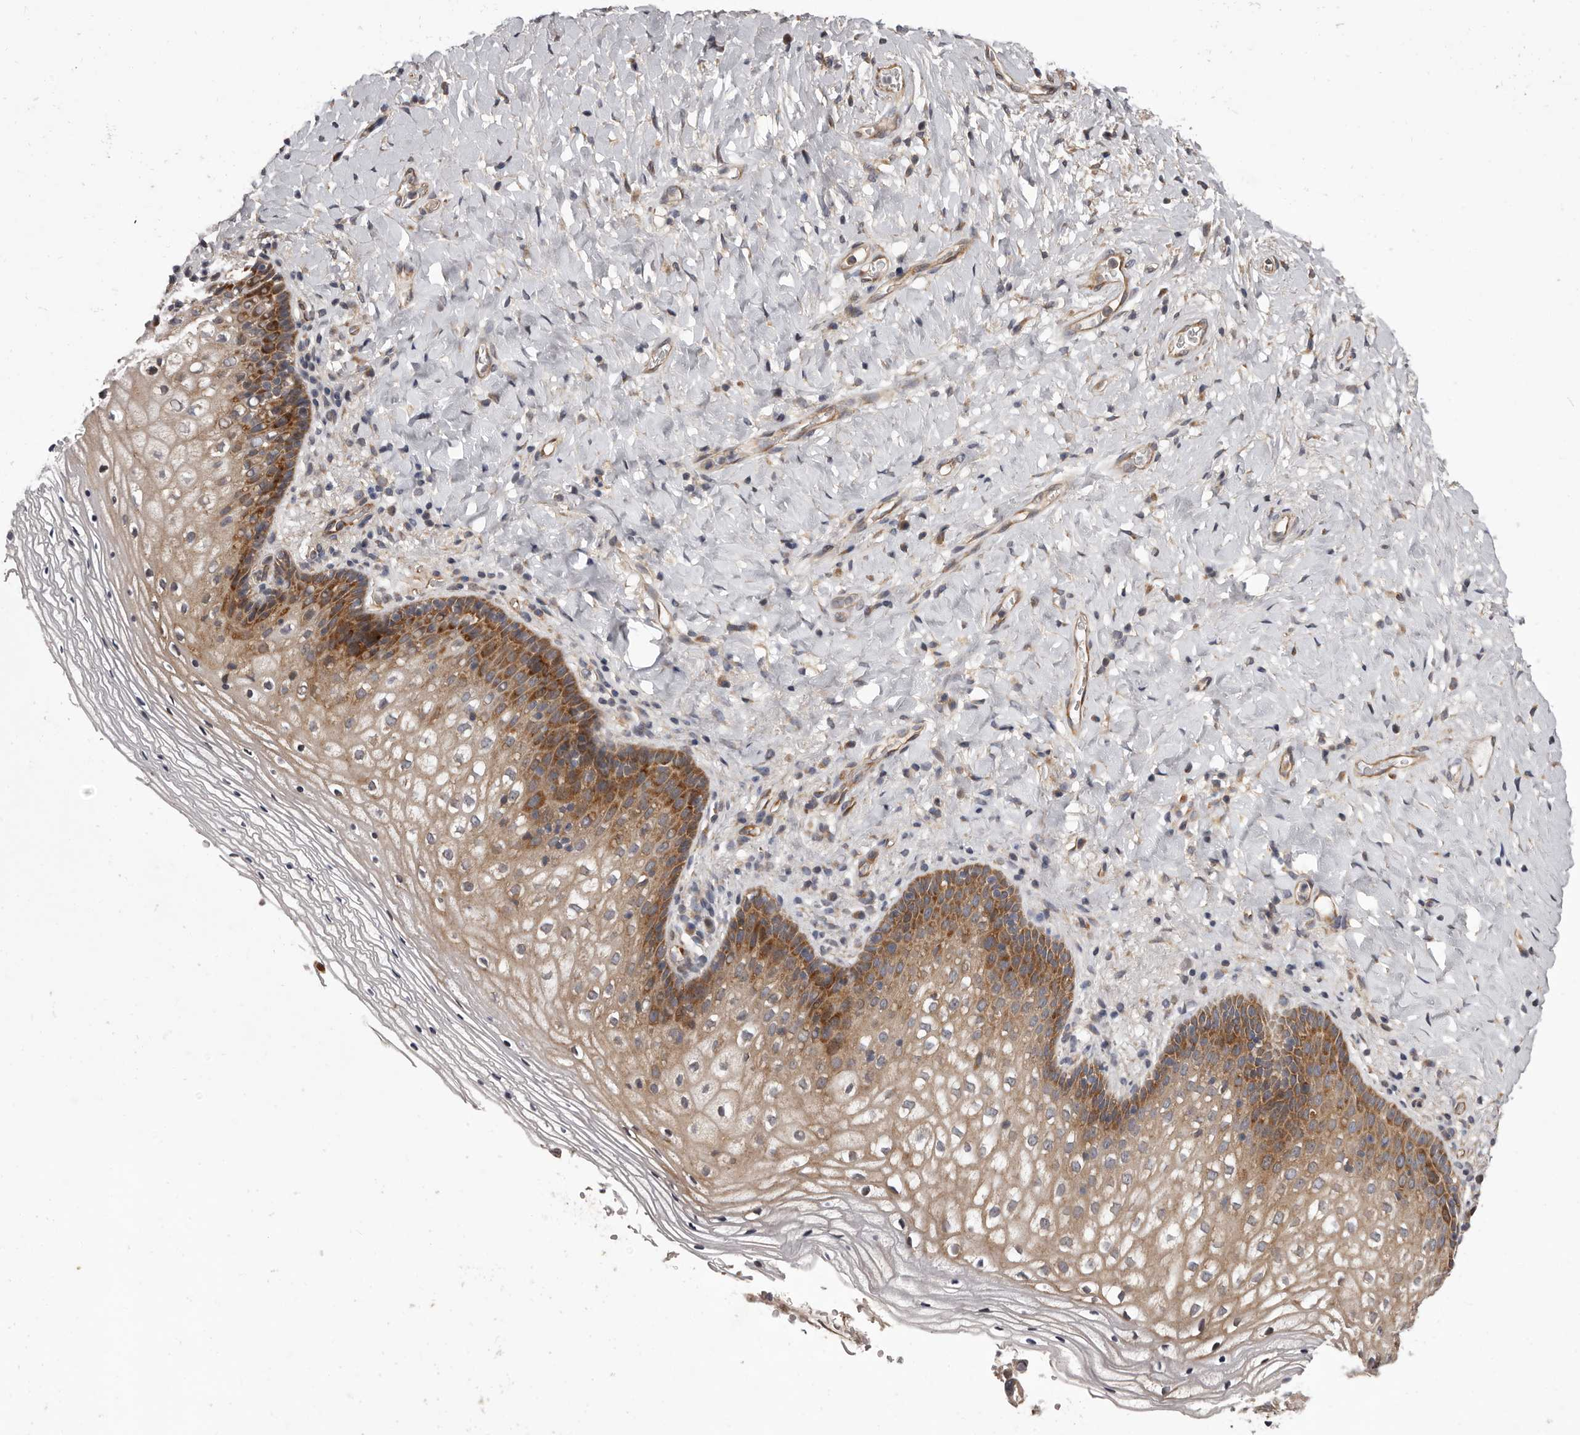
{"staining": {"intensity": "strong", "quantity": "25%-75%", "location": "cytoplasmic/membranous"}, "tissue": "vagina", "cell_type": "Squamous epithelial cells", "image_type": "normal", "snomed": [{"axis": "morphology", "description": "Normal tissue, NOS"}, {"axis": "topography", "description": "Vagina"}], "caption": "Immunohistochemistry (IHC) histopathology image of normal human vagina stained for a protein (brown), which reveals high levels of strong cytoplasmic/membranous positivity in about 25%-75% of squamous epithelial cells.", "gene": "VPS37A", "patient": {"sex": "female", "age": 60}}